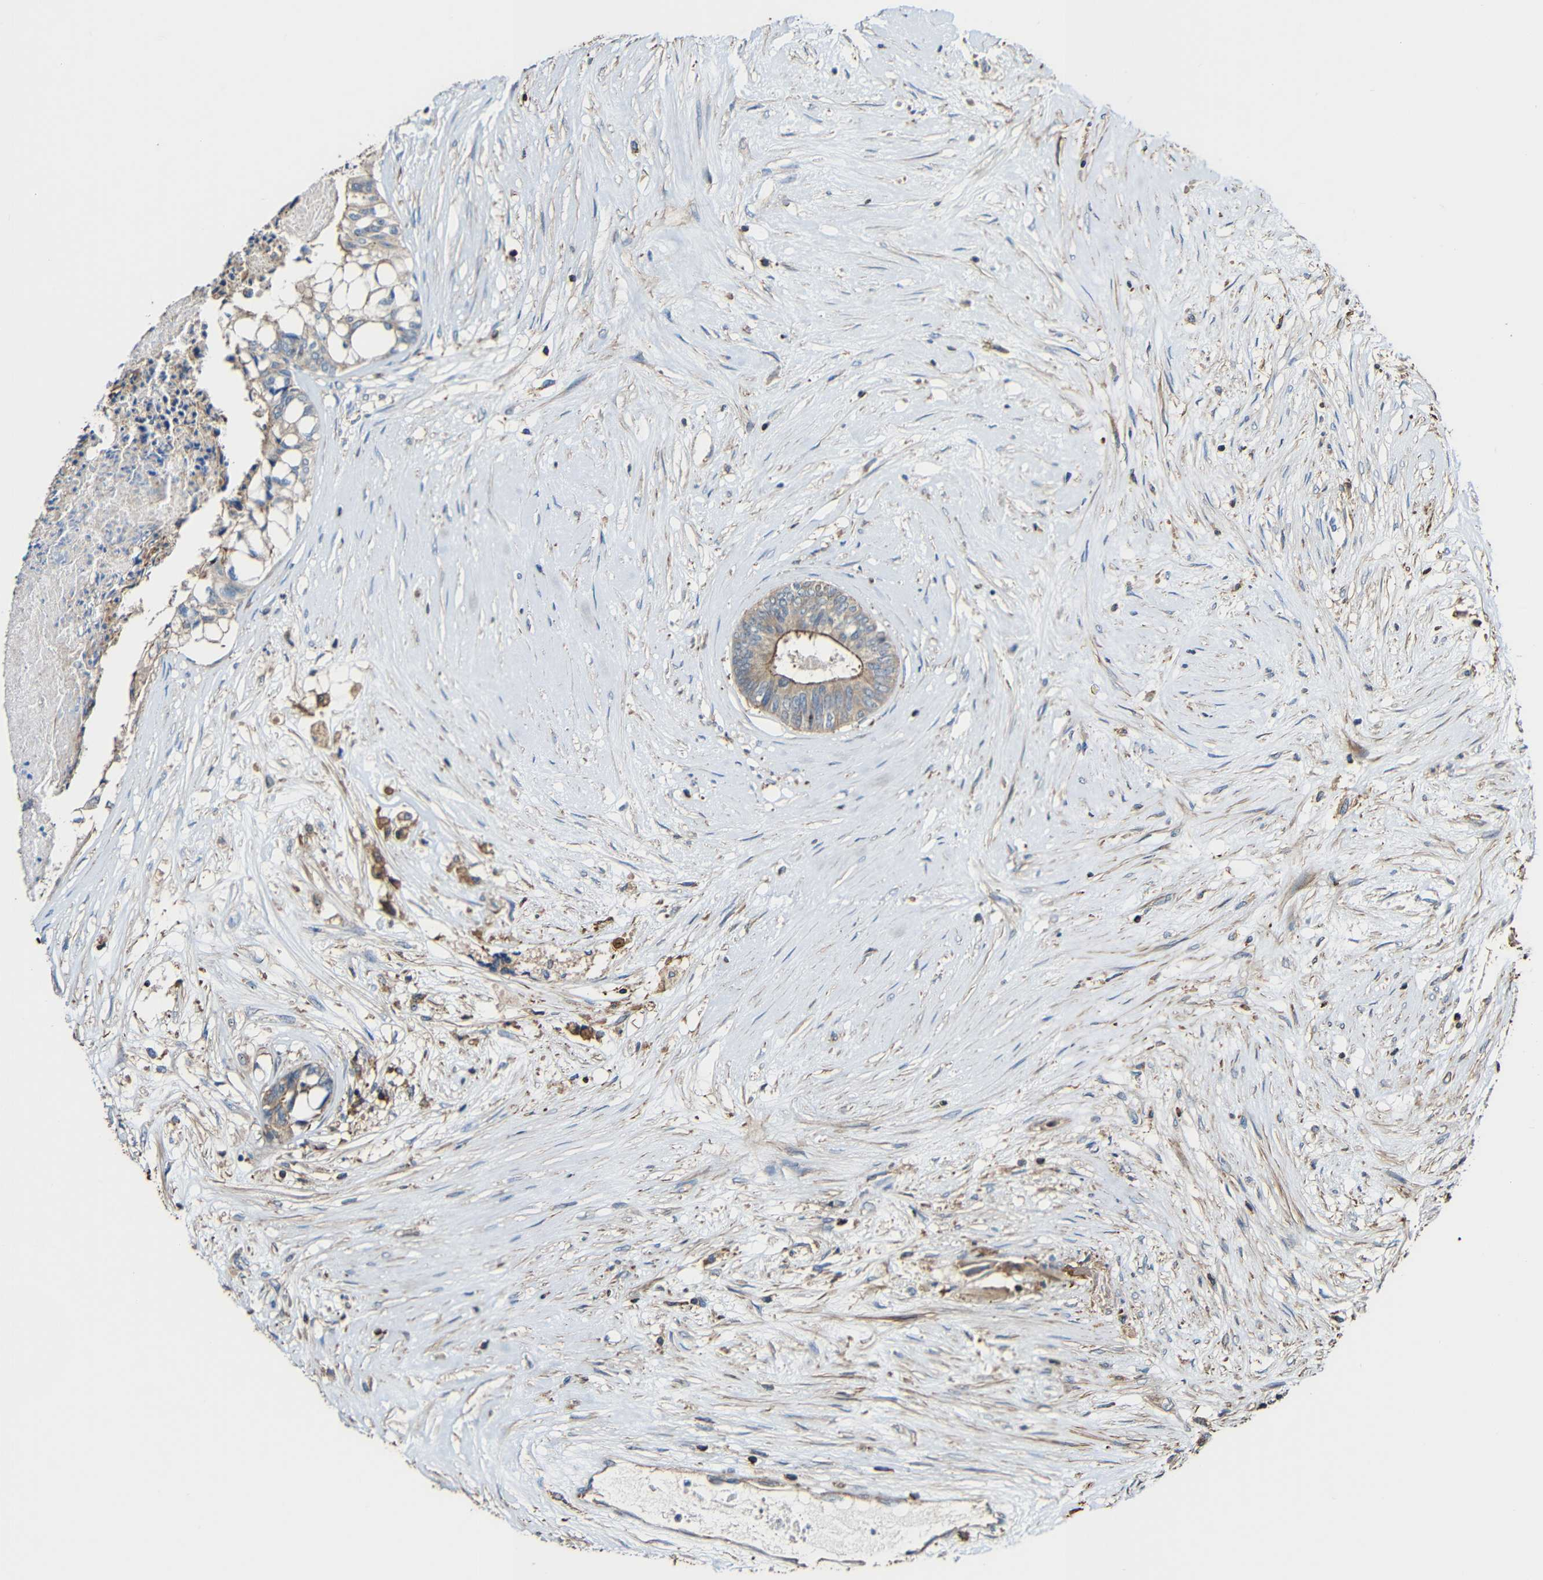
{"staining": {"intensity": "weak", "quantity": ">75%", "location": "cytoplasmic/membranous"}, "tissue": "colorectal cancer", "cell_type": "Tumor cells", "image_type": "cancer", "snomed": [{"axis": "morphology", "description": "Adenocarcinoma, NOS"}, {"axis": "topography", "description": "Rectum"}], "caption": "High-magnification brightfield microscopy of colorectal cancer stained with DAB (3,3'-diaminobenzidine) (brown) and counterstained with hematoxylin (blue). tumor cells exhibit weak cytoplasmic/membranous expression is present in about>75% of cells.", "gene": "RHOT2", "patient": {"sex": "male", "age": 63}}